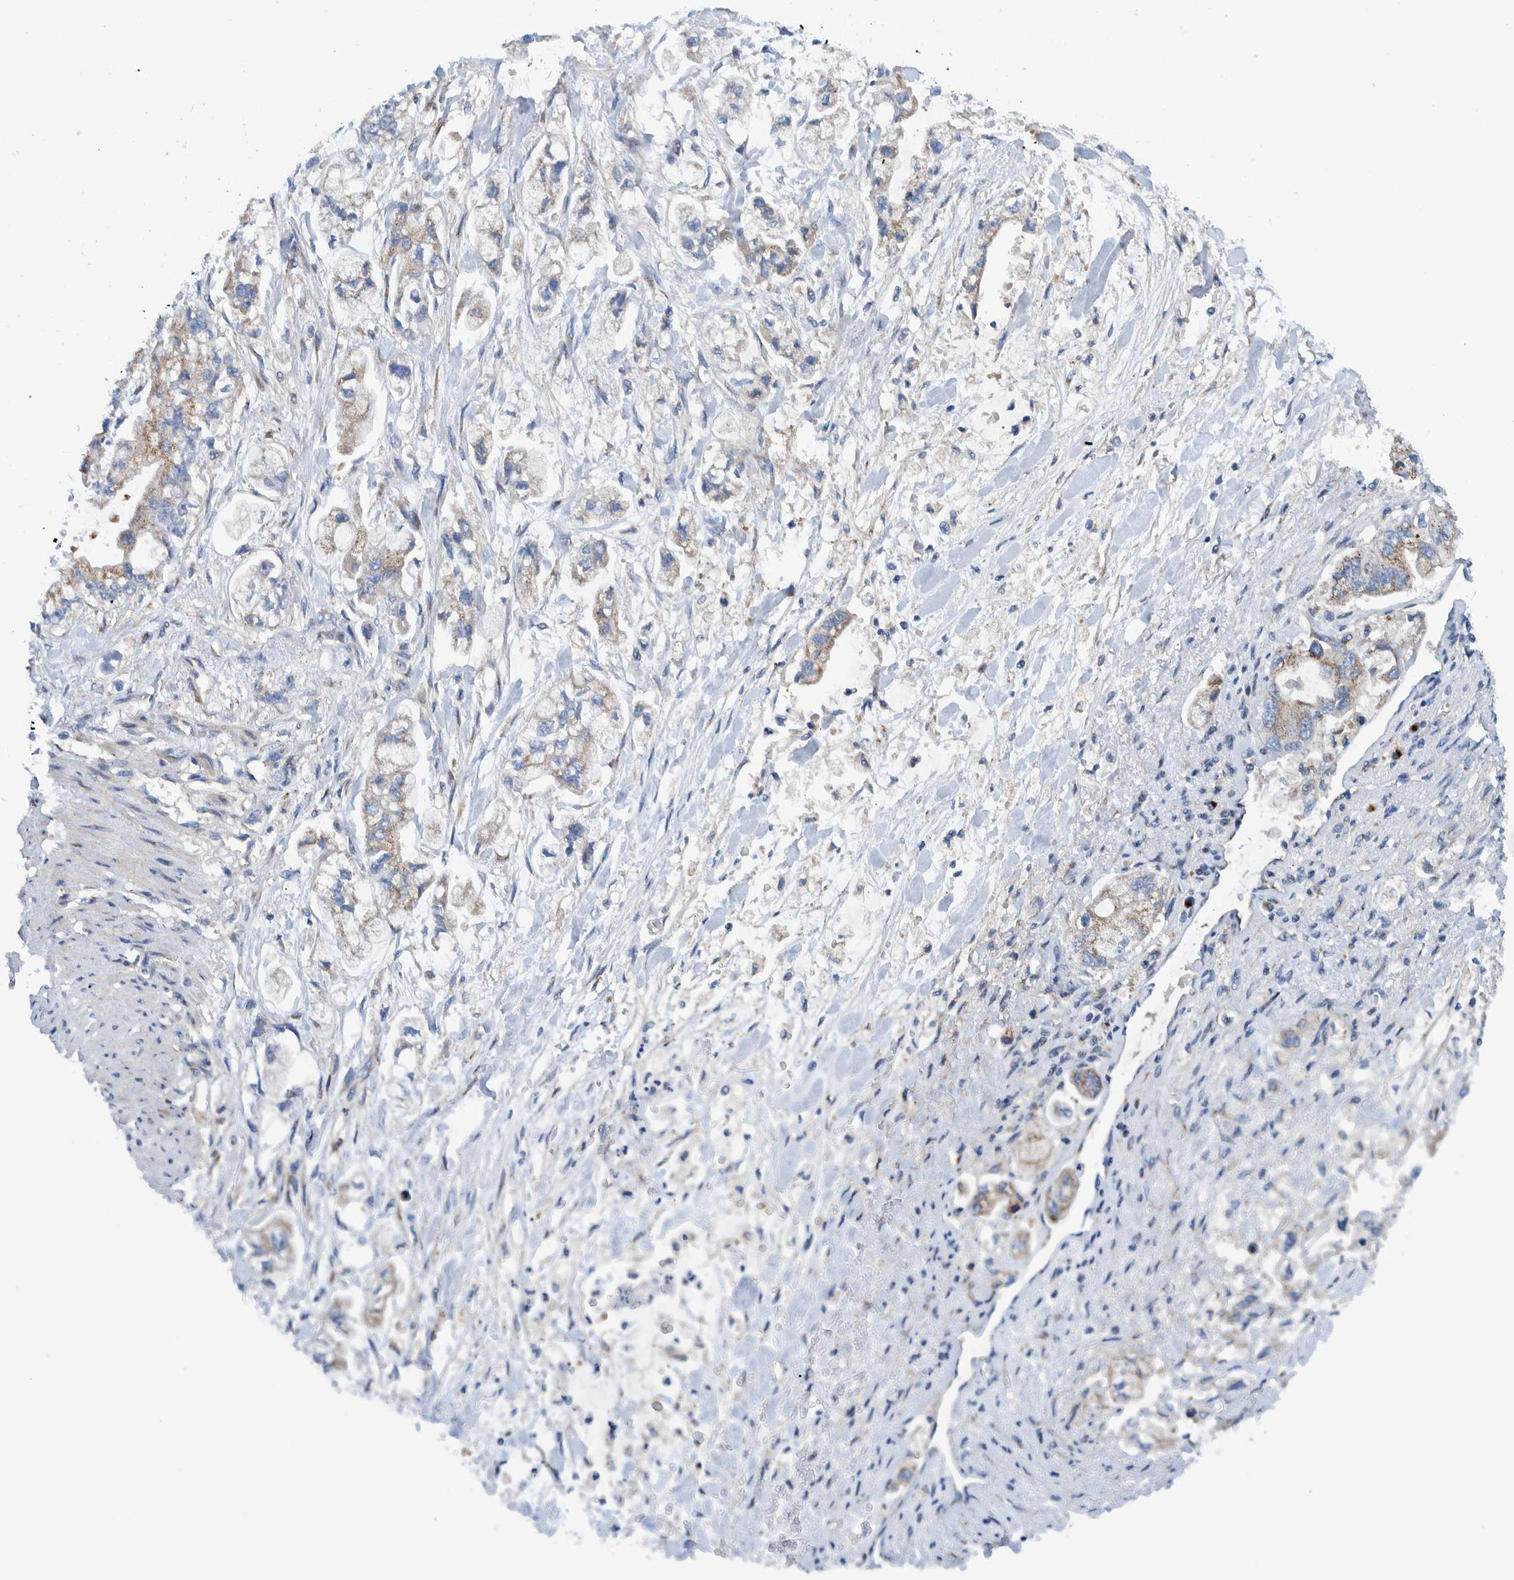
{"staining": {"intensity": "weak", "quantity": "25%-75%", "location": "cytoplasmic/membranous"}, "tissue": "stomach cancer", "cell_type": "Tumor cells", "image_type": "cancer", "snomed": [{"axis": "morphology", "description": "Normal tissue, NOS"}, {"axis": "morphology", "description": "Adenocarcinoma, NOS"}, {"axis": "topography", "description": "Stomach"}], "caption": "Tumor cells show low levels of weak cytoplasmic/membranous positivity in approximately 25%-75% of cells in stomach cancer. The staining was performed using DAB to visualize the protein expression in brown, while the nuclei were stained in blue with hematoxylin (Magnification: 20x).", "gene": "TRIM58", "patient": {"sex": "male", "age": 62}}